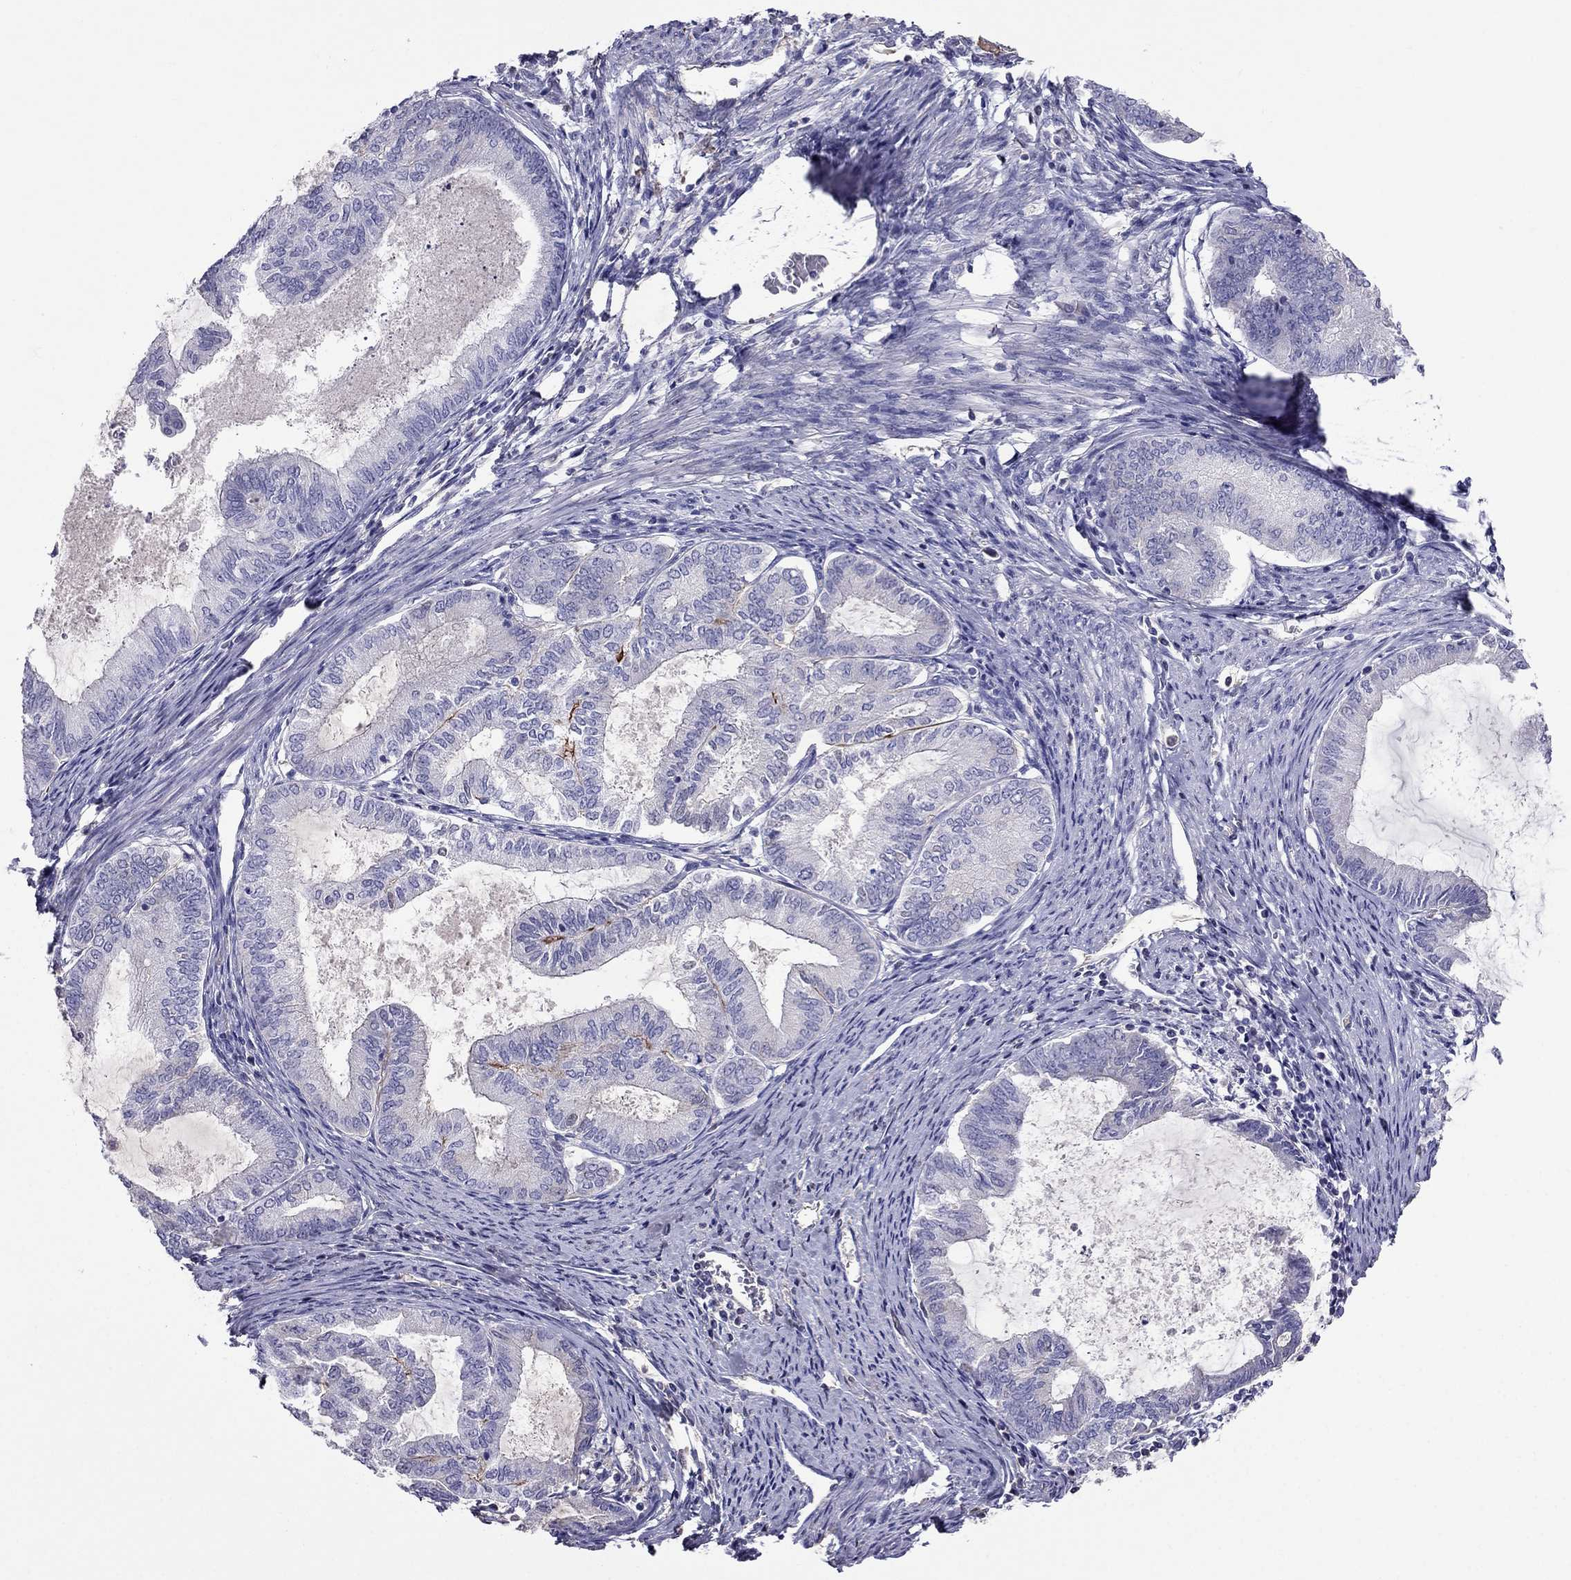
{"staining": {"intensity": "negative", "quantity": "none", "location": "none"}, "tissue": "endometrial cancer", "cell_type": "Tumor cells", "image_type": "cancer", "snomed": [{"axis": "morphology", "description": "Adenocarcinoma, NOS"}, {"axis": "topography", "description": "Endometrium"}], "caption": "IHC photomicrograph of human adenocarcinoma (endometrial) stained for a protein (brown), which demonstrates no expression in tumor cells.", "gene": "TBC1D21", "patient": {"sex": "female", "age": 86}}